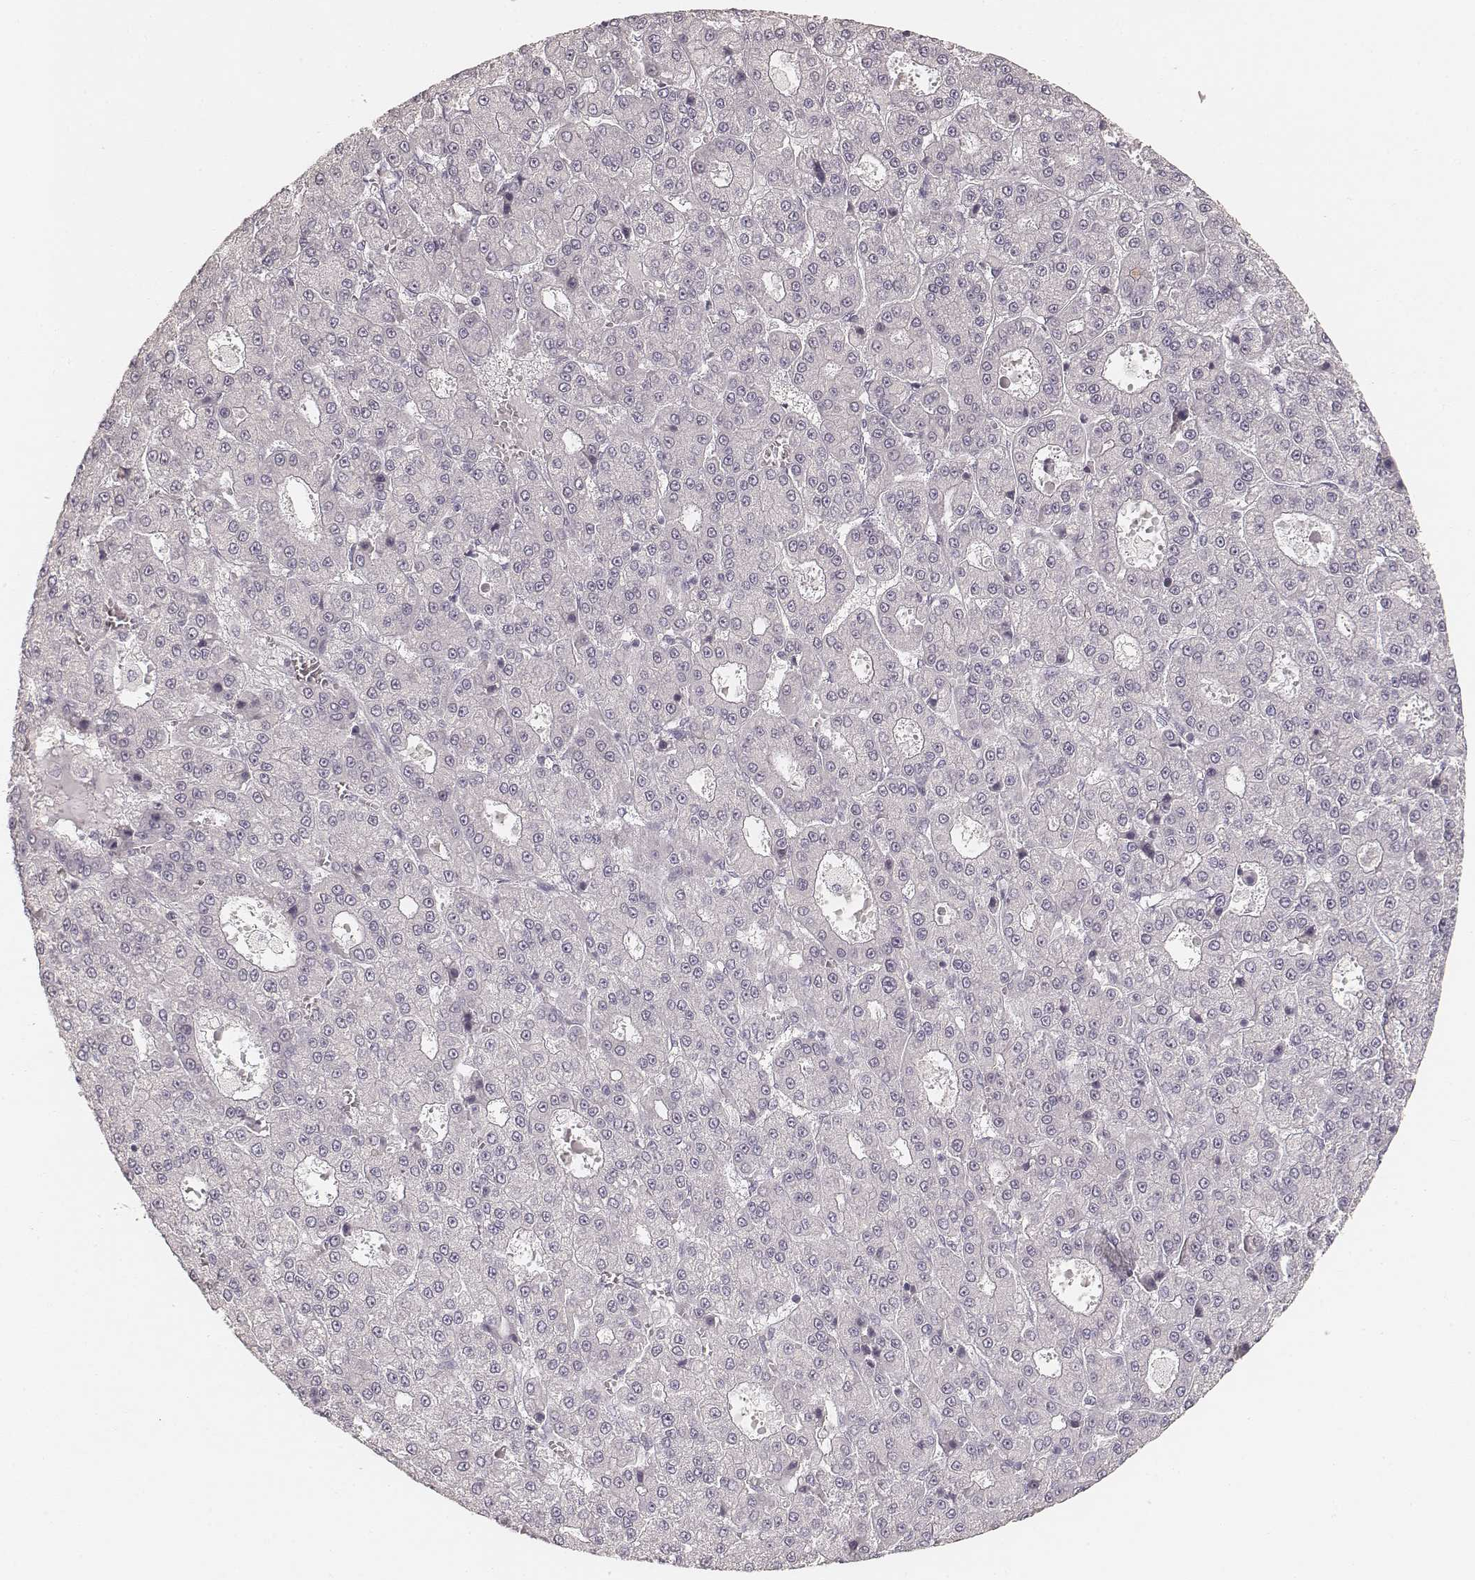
{"staining": {"intensity": "negative", "quantity": "none", "location": "none"}, "tissue": "liver cancer", "cell_type": "Tumor cells", "image_type": "cancer", "snomed": [{"axis": "morphology", "description": "Carcinoma, Hepatocellular, NOS"}, {"axis": "topography", "description": "Liver"}], "caption": "IHC of liver cancer displays no staining in tumor cells. Brightfield microscopy of immunohistochemistry (IHC) stained with DAB (3,3'-diaminobenzidine) (brown) and hematoxylin (blue), captured at high magnification.", "gene": "HNF4G", "patient": {"sex": "male", "age": 70}}